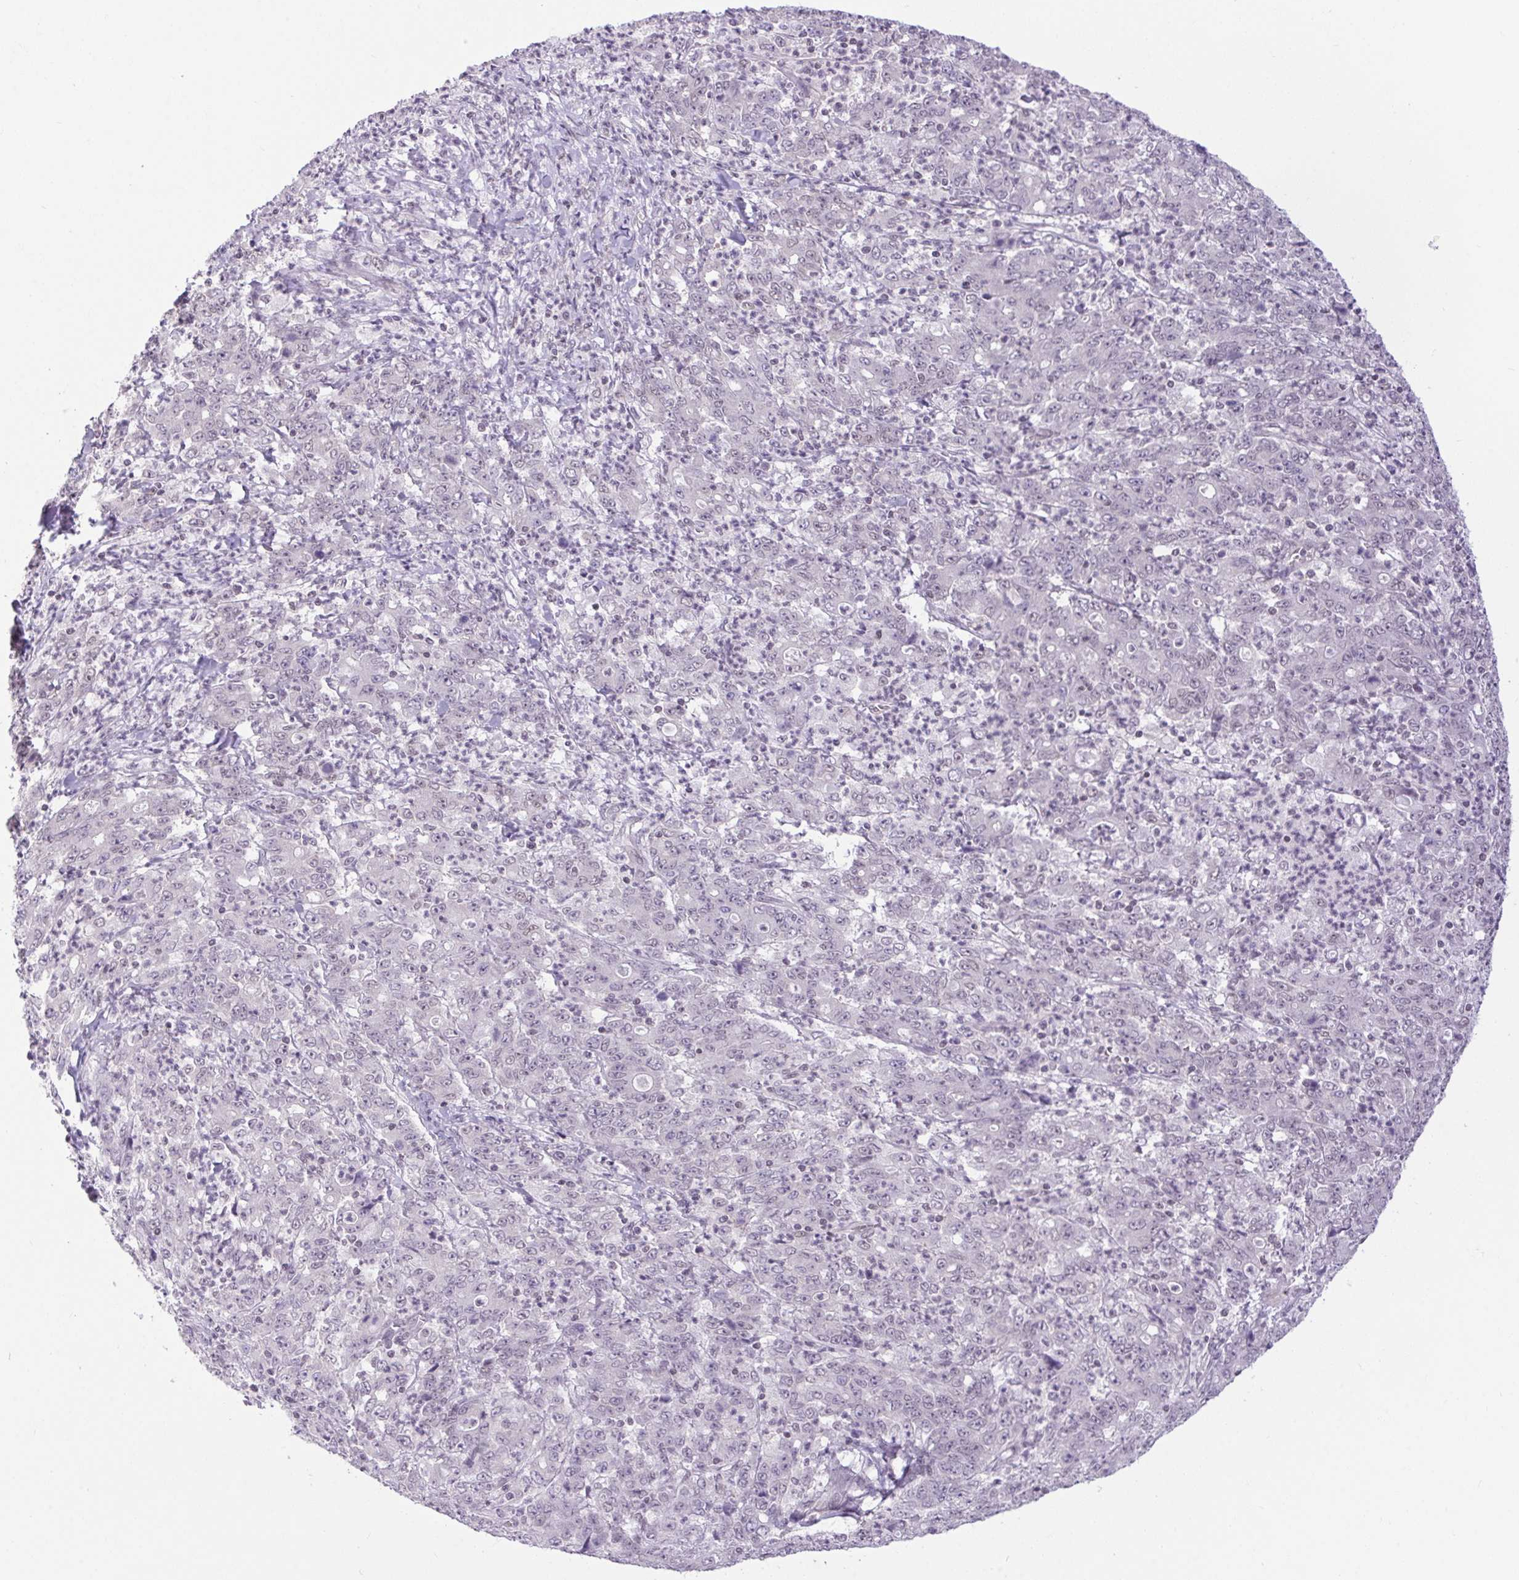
{"staining": {"intensity": "negative", "quantity": "none", "location": "none"}, "tissue": "stomach cancer", "cell_type": "Tumor cells", "image_type": "cancer", "snomed": [{"axis": "morphology", "description": "Adenocarcinoma, NOS"}, {"axis": "topography", "description": "Stomach, lower"}], "caption": "IHC histopathology image of stomach cancer stained for a protein (brown), which reveals no positivity in tumor cells.", "gene": "DDX17", "patient": {"sex": "female", "age": 71}}